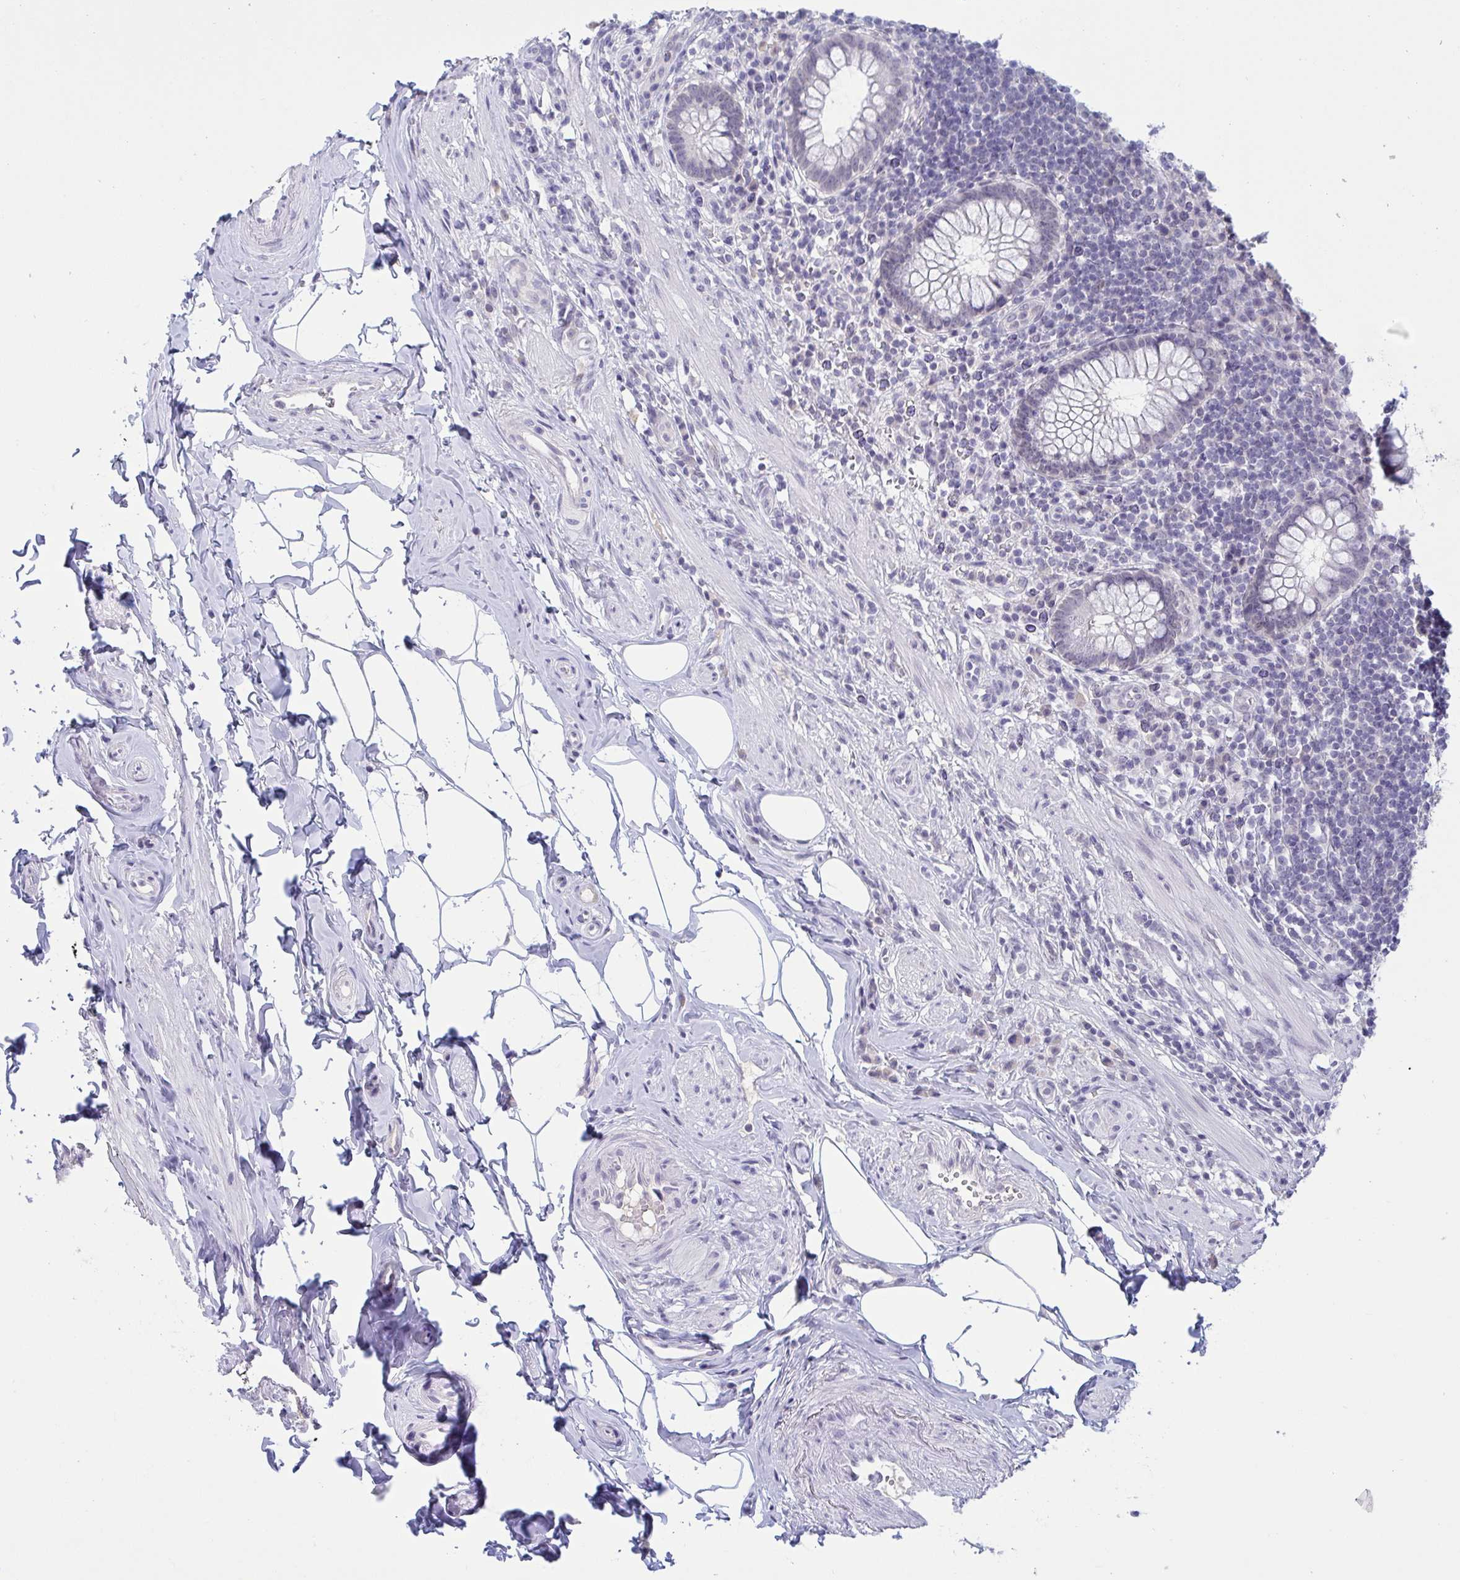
{"staining": {"intensity": "negative", "quantity": "none", "location": "none"}, "tissue": "appendix", "cell_type": "Glandular cells", "image_type": "normal", "snomed": [{"axis": "morphology", "description": "Normal tissue, NOS"}, {"axis": "topography", "description": "Appendix"}], "caption": "Unremarkable appendix was stained to show a protein in brown. There is no significant expression in glandular cells. (Brightfield microscopy of DAB (3,3'-diaminobenzidine) immunohistochemistry at high magnification).", "gene": "SERPINB13", "patient": {"sex": "female", "age": 56}}